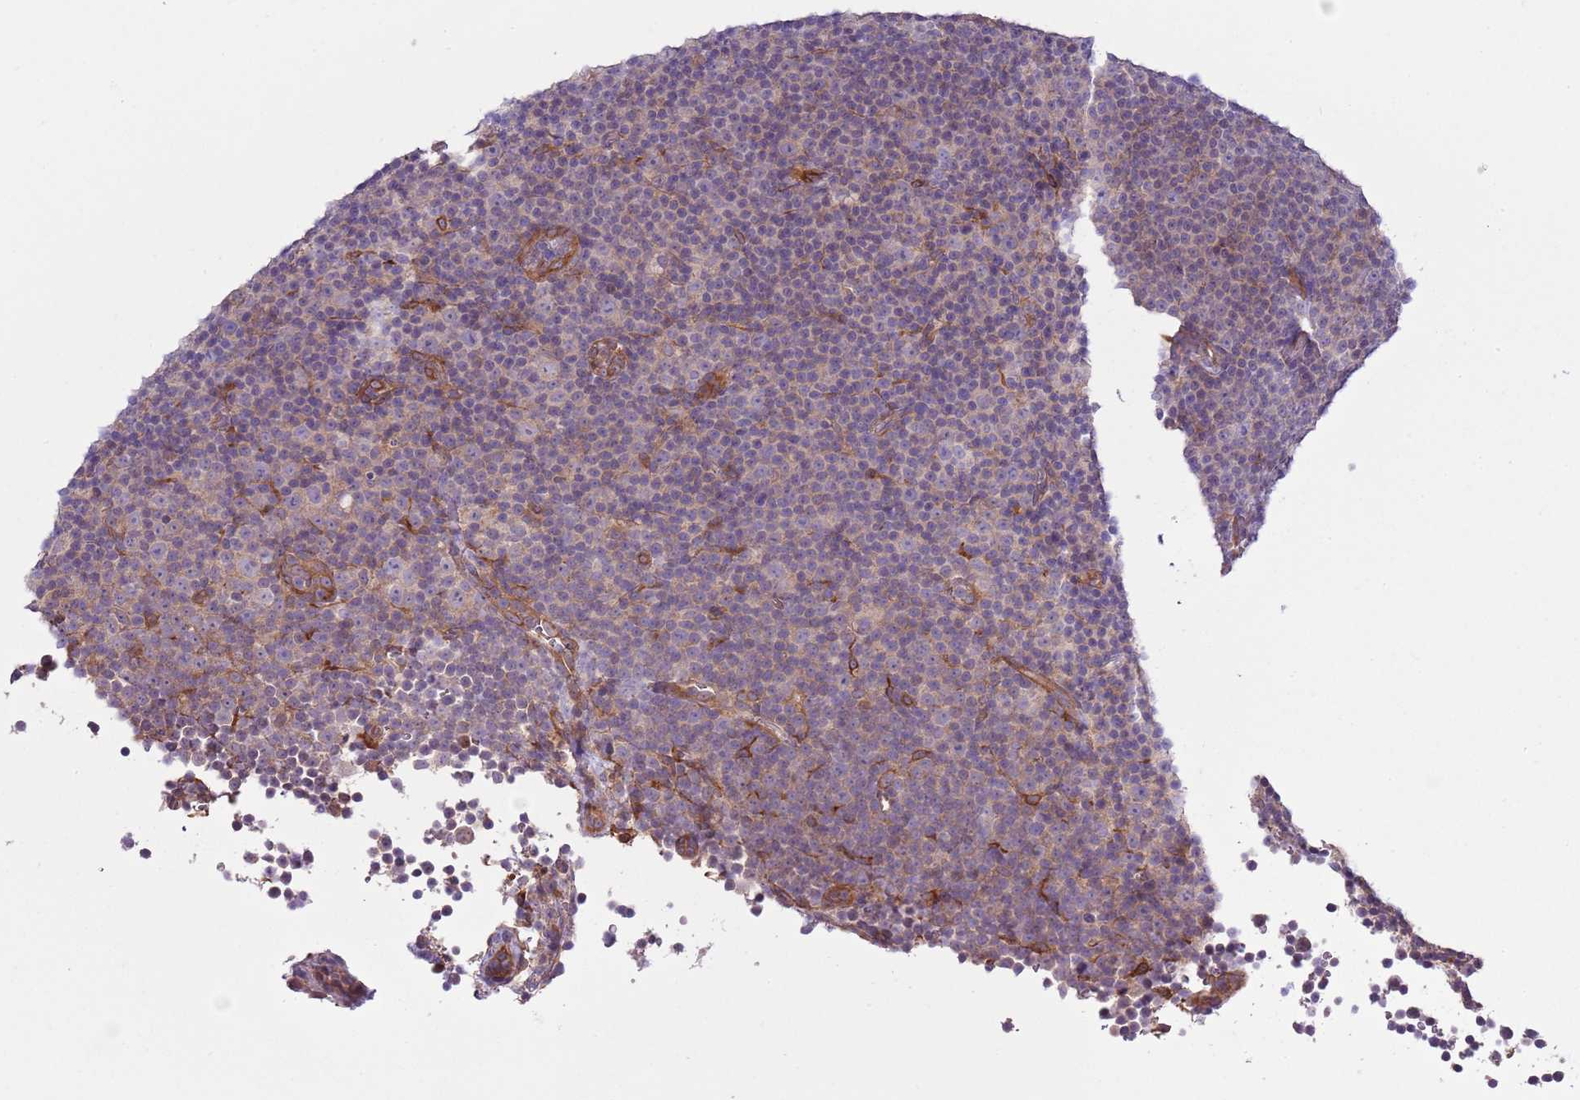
{"staining": {"intensity": "negative", "quantity": "none", "location": "none"}, "tissue": "lymphoma", "cell_type": "Tumor cells", "image_type": "cancer", "snomed": [{"axis": "morphology", "description": "Malignant lymphoma, non-Hodgkin's type, Low grade"}, {"axis": "topography", "description": "Lymph node"}], "caption": "The photomicrograph reveals no significant positivity in tumor cells of lymphoma.", "gene": "LPIN2", "patient": {"sex": "female", "age": 67}}